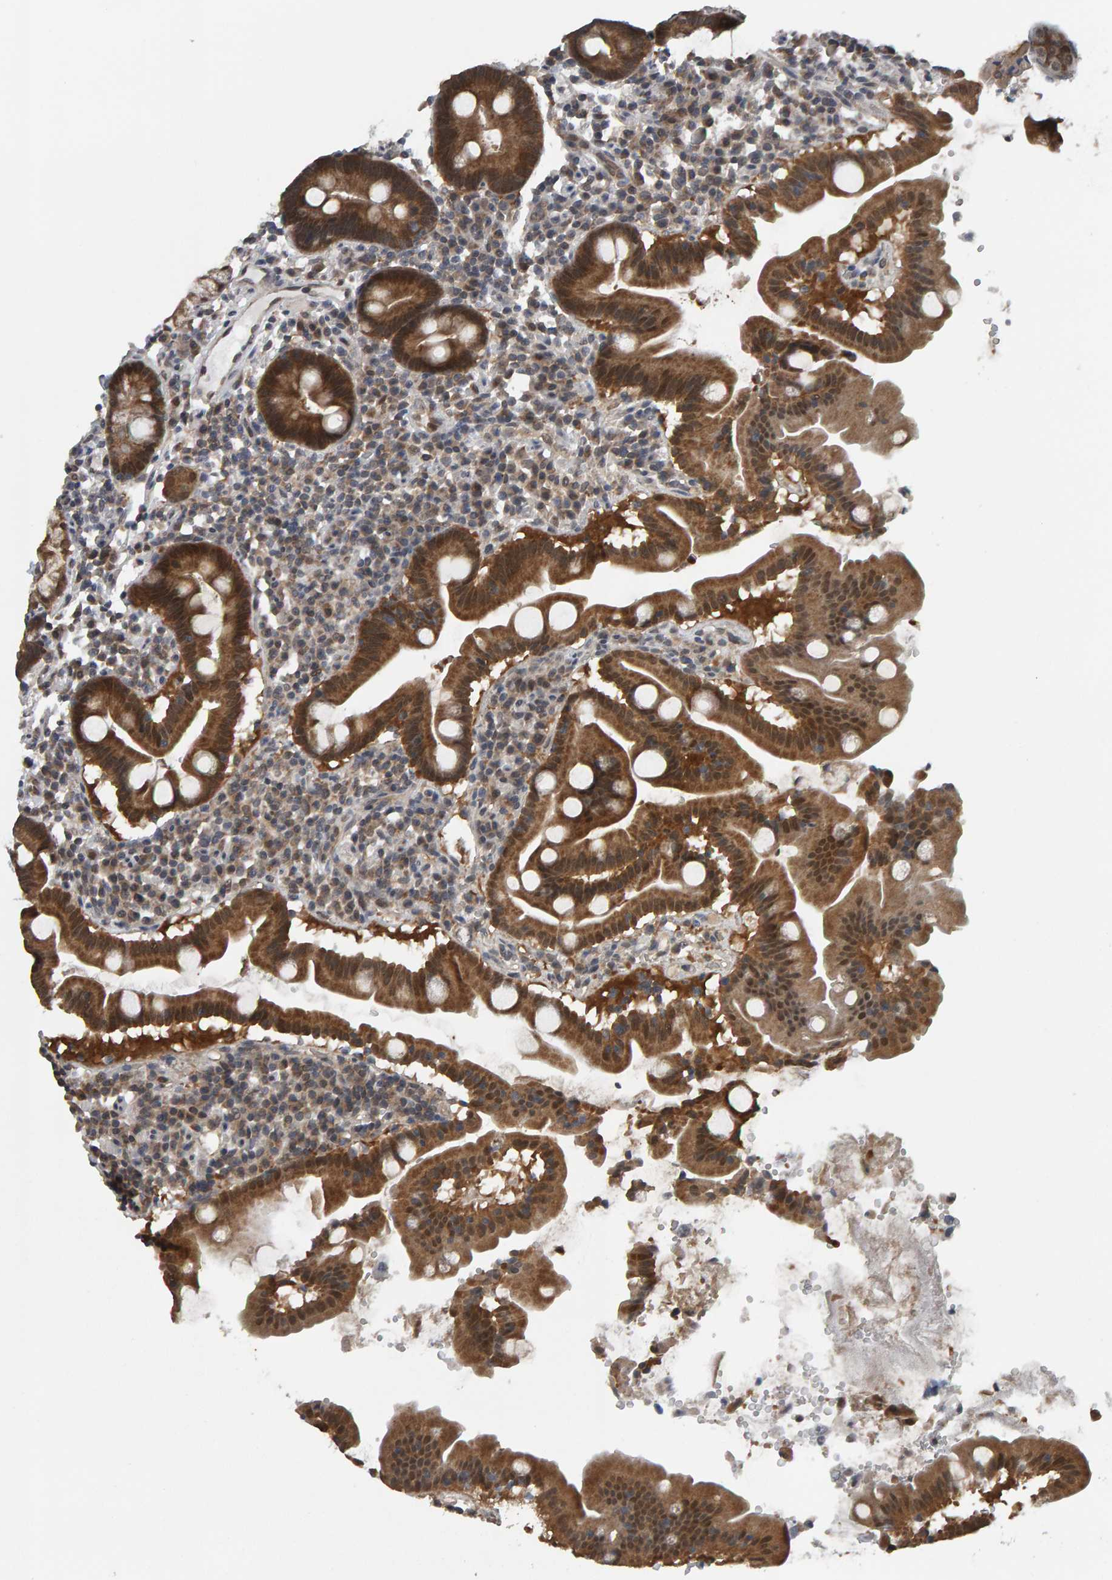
{"staining": {"intensity": "moderate", "quantity": ">75%", "location": "cytoplasmic/membranous"}, "tissue": "duodenum", "cell_type": "Glandular cells", "image_type": "normal", "snomed": [{"axis": "morphology", "description": "Normal tissue, NOS"}, {"axis": "topography", "description": "Duodenum"}], "caption": "Unremarkable duodenum was stained to show a protein in brown. There is medium levels of moderate cytoplasmic/membranous staining in about >75% of glandular cells.", "gene": "COASY", "patient": {"sex": "male", "age": 50}}